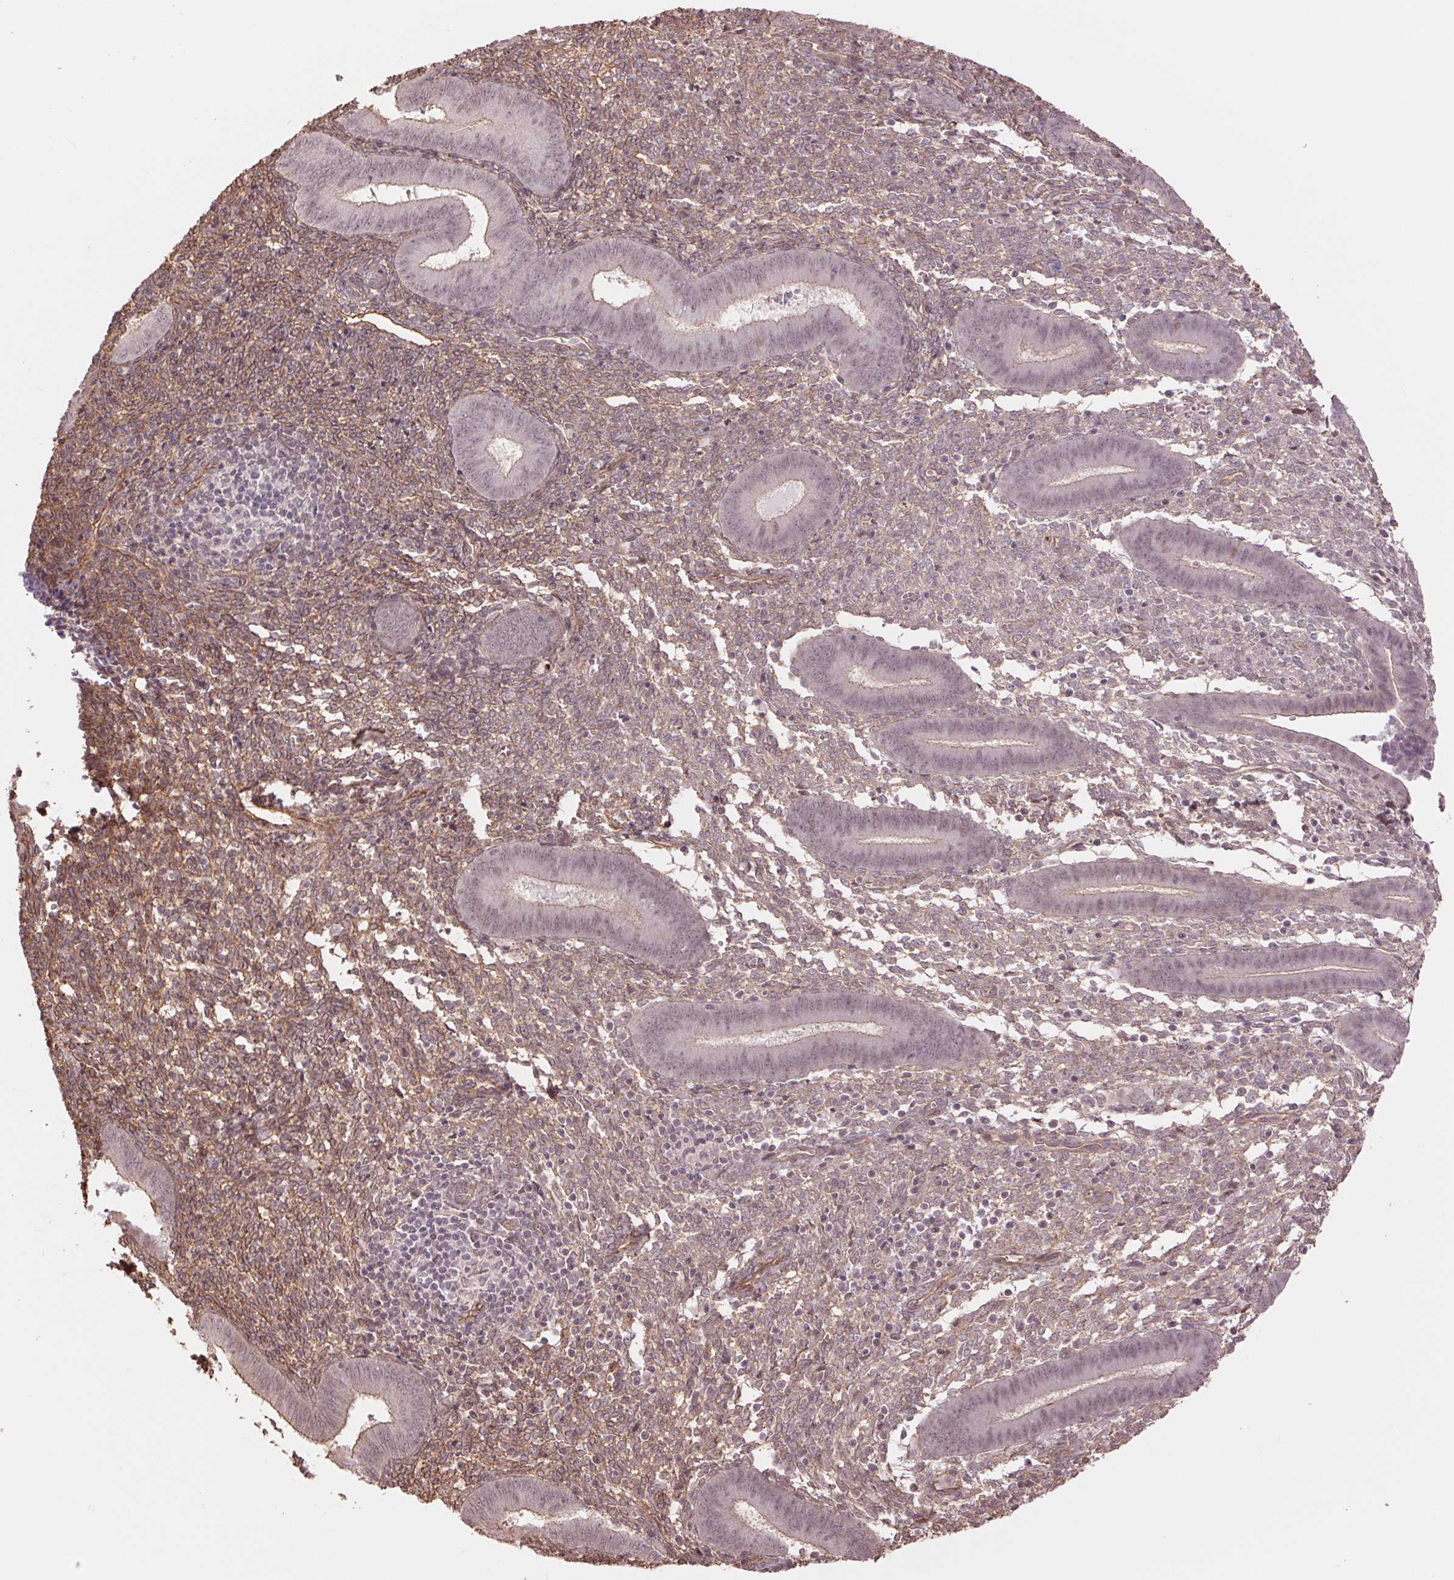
{"staining": {"intensity": "weak", "quantity": ">75%", "location": "cytoplasmic/membranous"}, "tissue": "endometrium", "cell_type": "Cells in endometrial stroma", "image_type": "normal", "snomed": [{"axis": "morphology", "description": "Normal tissue, NOS"}, {"axis": "topography", "description": "Endometrium"}], "caption": "Immunohistochemical staining of unremarkable endometrium shows weak cytoplasmic/membranous protein expression in about >75% of cells in endometrial stroma.", "gene": "PALM", "patient": {"sex": "female", "age": 25}}